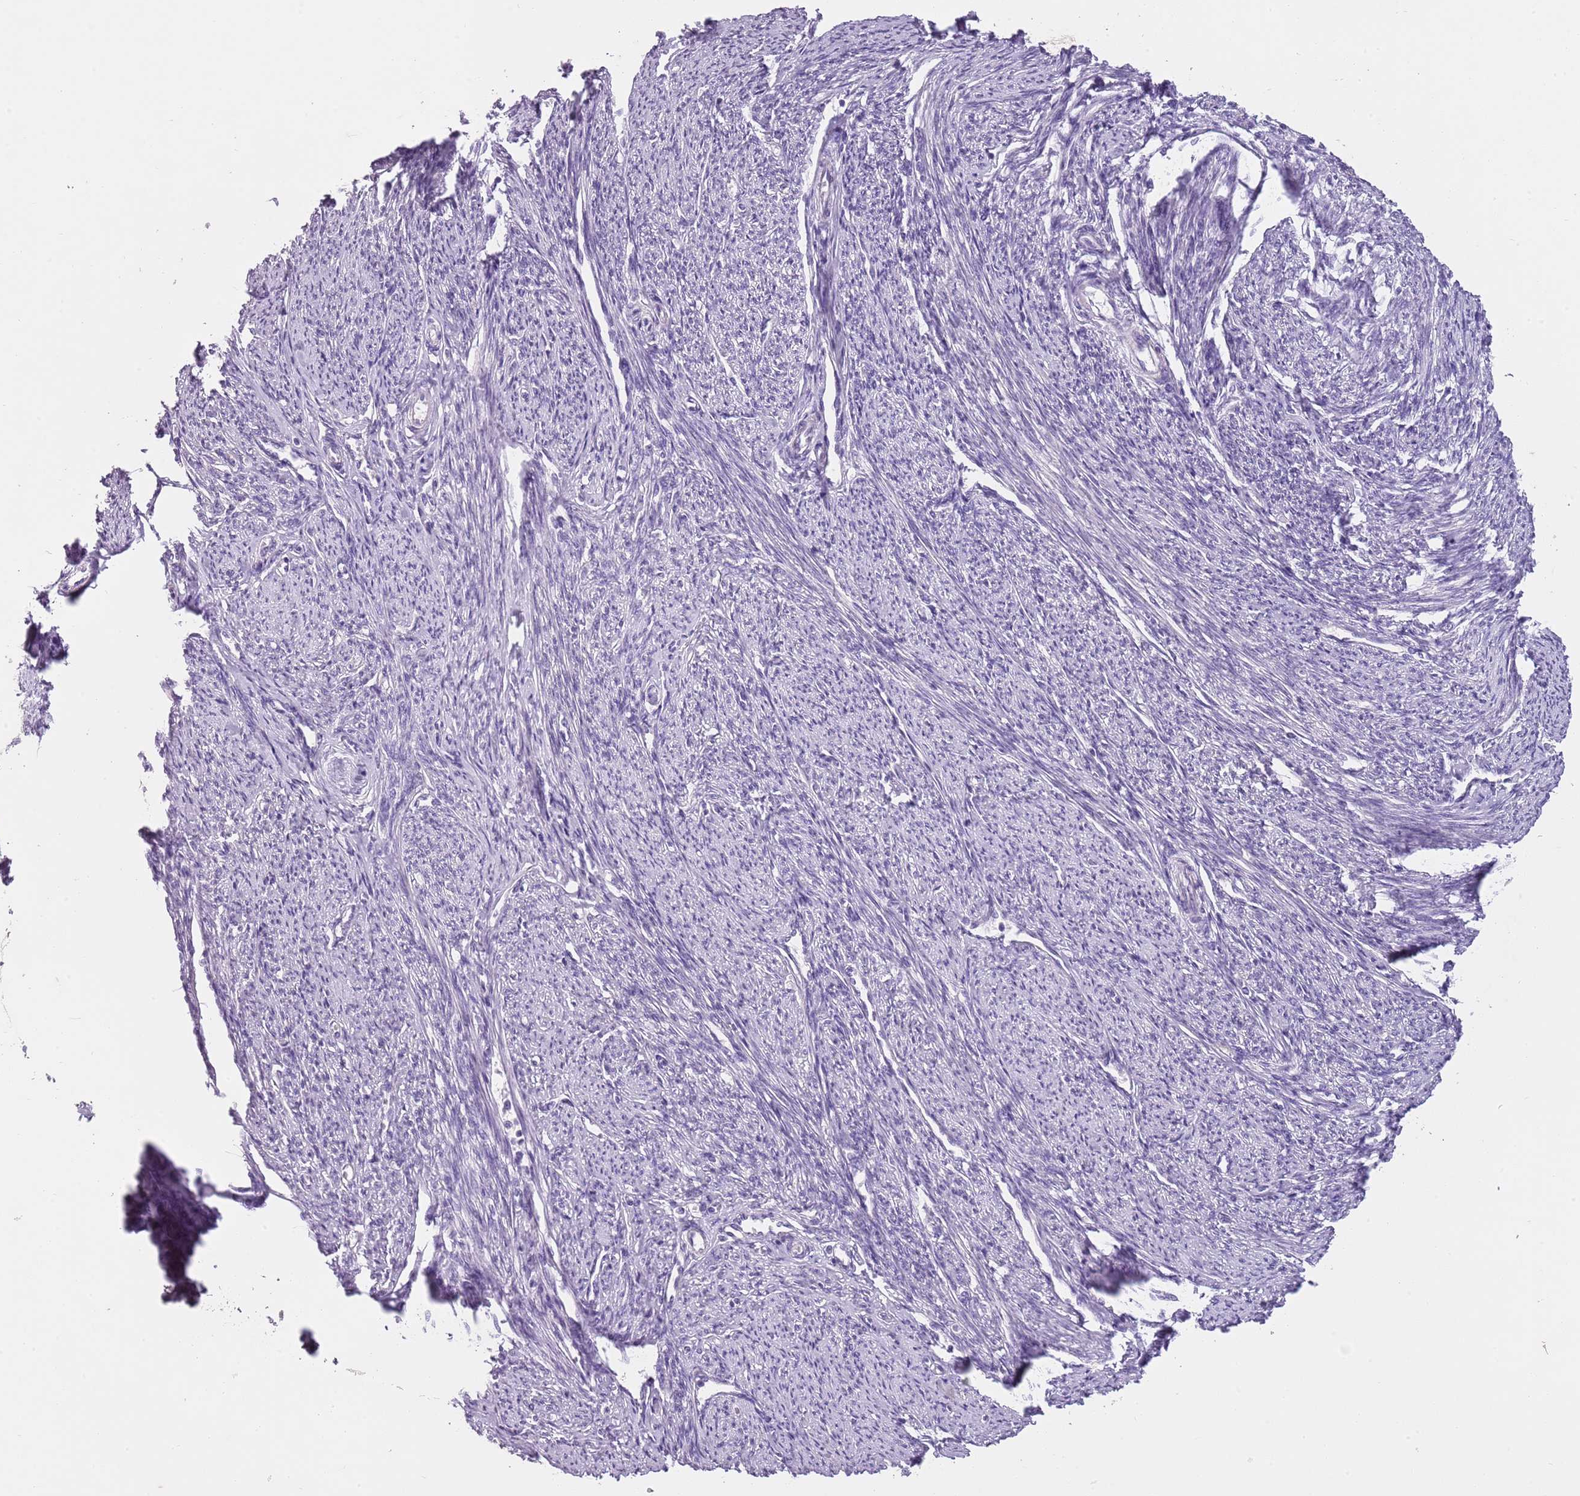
{"staining": {"intensity": "negative", "quantity": "none", "location": "none"}, "tissue": "smooth muscle", "cell_type": "Smooth muscle cells", "image_type": "normal", "snomed": [{"axis": "morphology", "description": "Normal tissue, NOS"}, {"axis": "topography", "description": "Smooth muscle"}, {"axis": "topography", "description": "Uterus"}], "caption": "DAB (3,3'-diaminobenzidine) immunohistochemical staining of normal smooth muscle exhibits no significant positivity in smooth muscle cells.", "gene": "SLC35E3", "patient": {"sex": "female", "age": 59}}